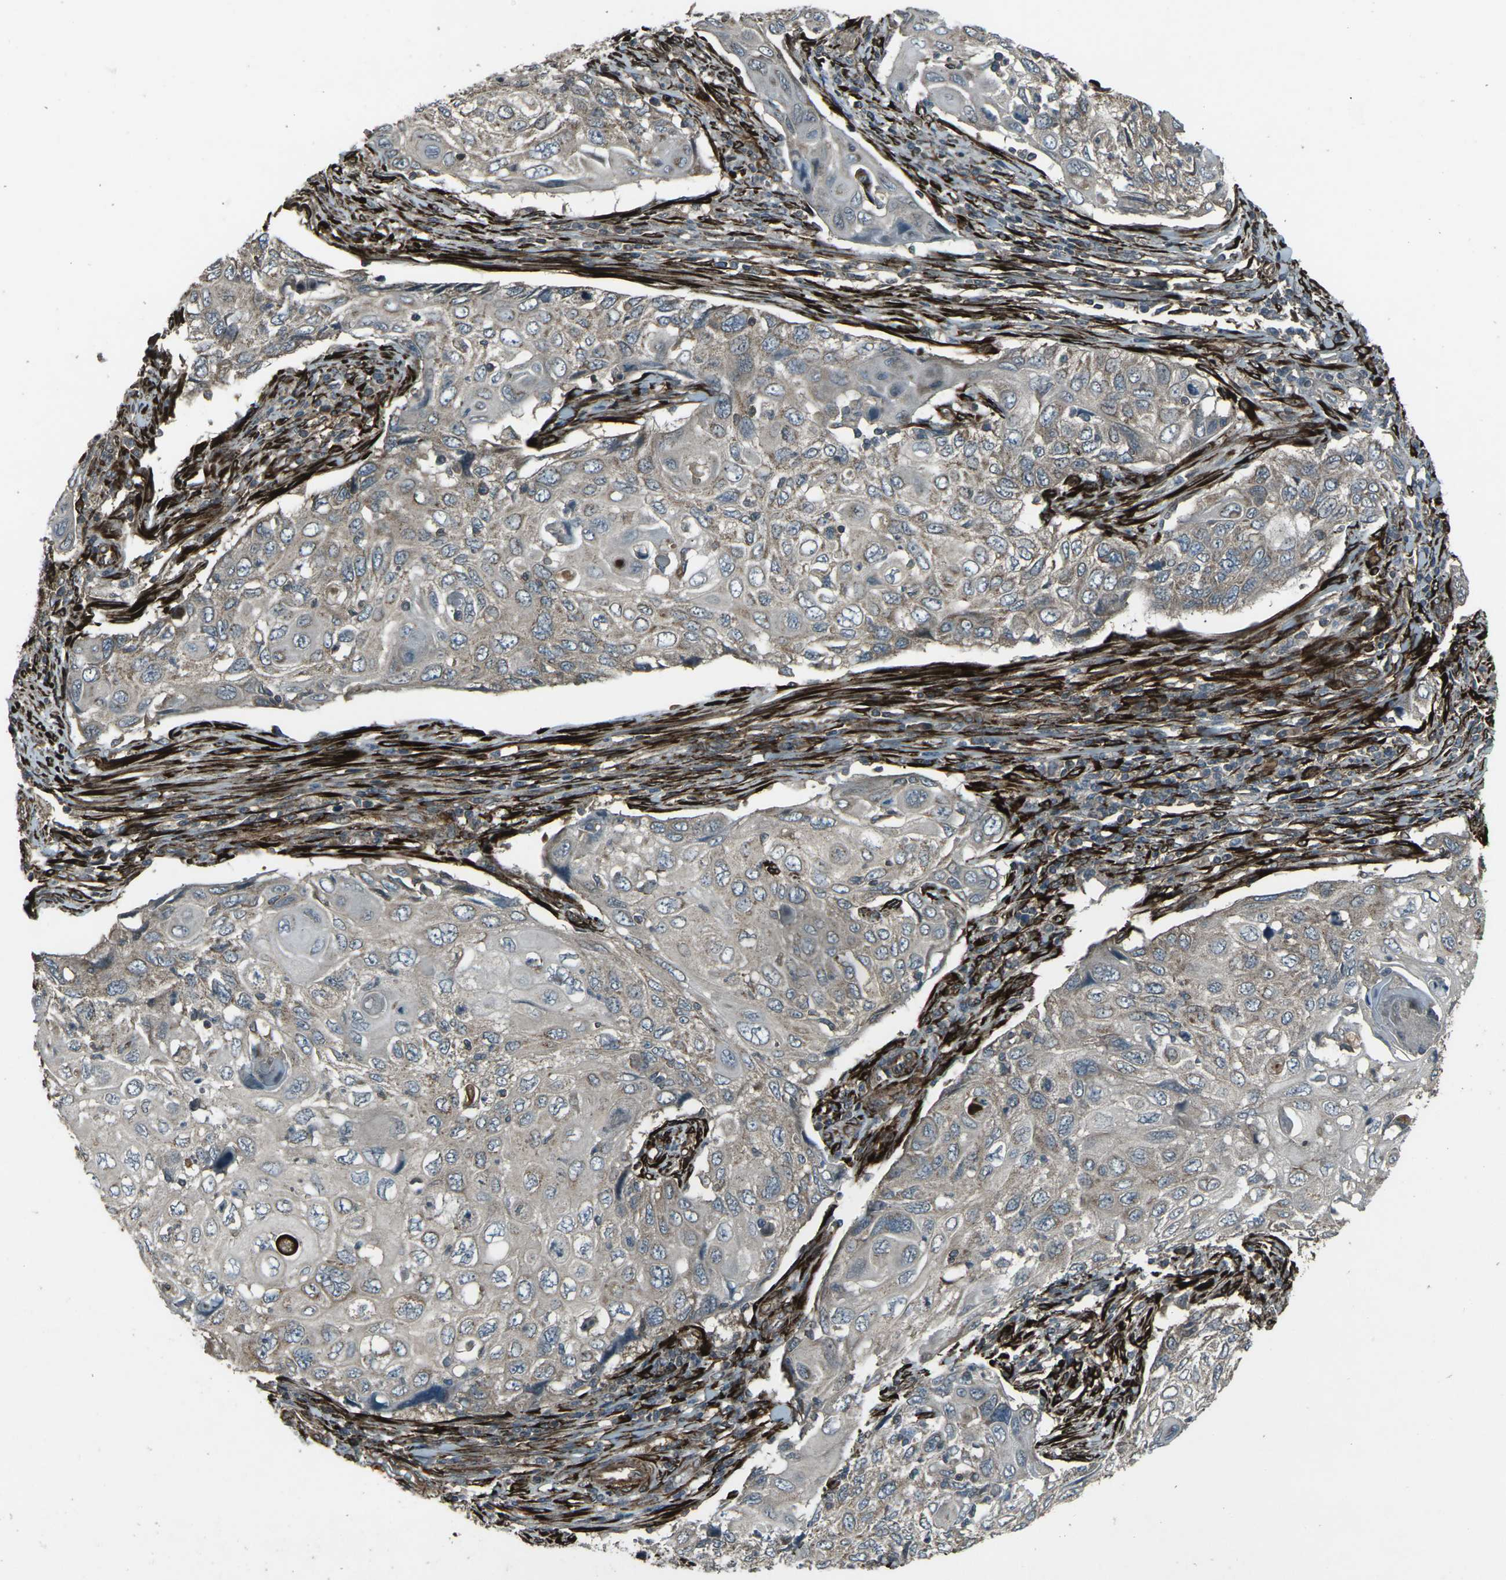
{"staining": {"intensity": "weak", "quantity": ">75%", "location": "cytoplasmic/membranous"}, "tissue": "cervical cancer", "cell_type": "Tumor cells", "image_type": "cancer", "snomed": [{"axis": "morphology", "description": "Squamous cell carcinoma, NOS"}, {"axis": "topography", "description": "Cervix"}], "caption": "The immunohistochemical stain labels weak cytoplasmic/membranous expression in tumor cells of squamous cell carcinoma (cervical) tissue.", "gene": "LSMEM1", "patient": {"sex": "female", "age": 70}}